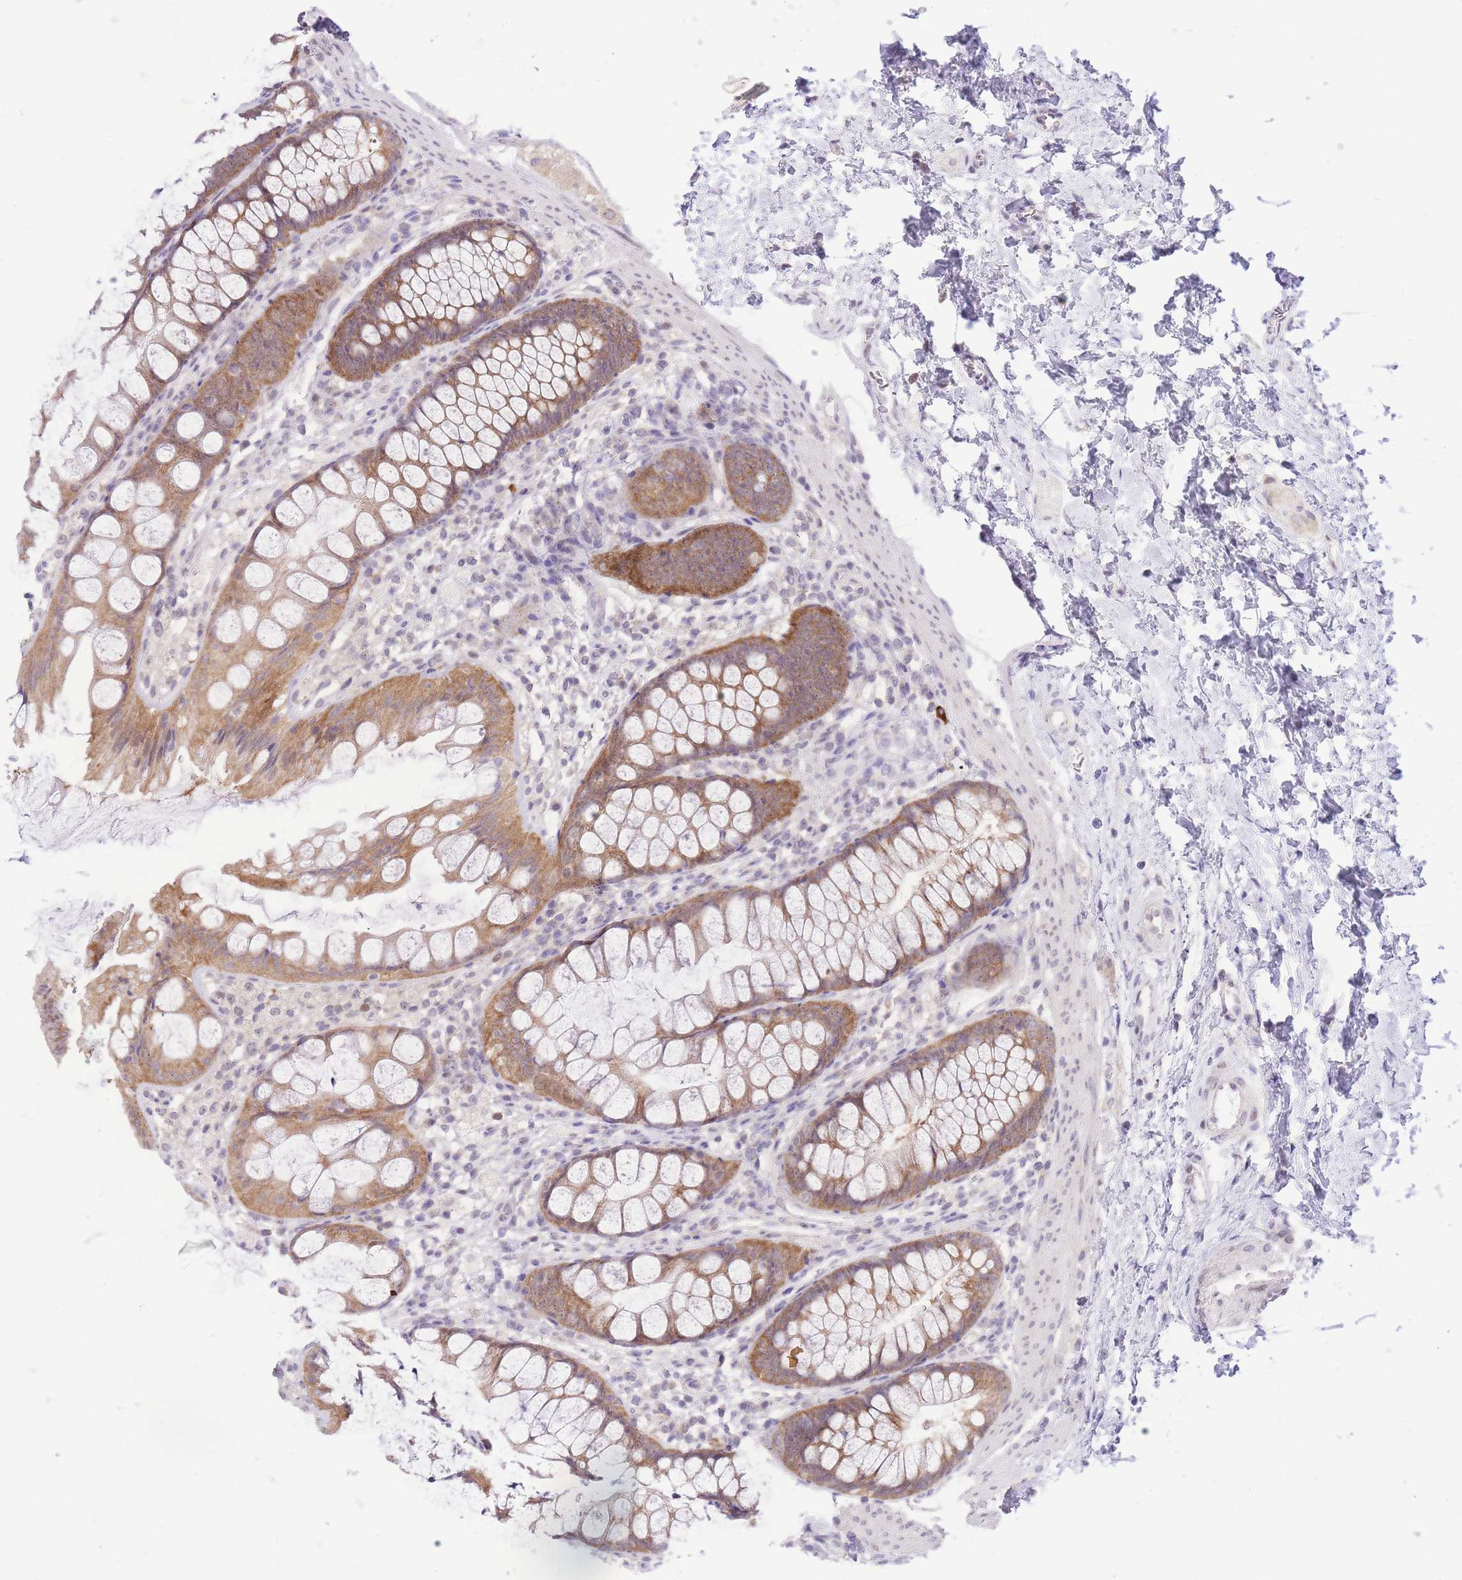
{"staining": {"intensity": "negative", "quantity": "none", "location": "none"}, "tissue": "colon", "cell_type": "Endothelial cells", "image_type": "normal", "snomed": [{"axis": "morphology", "description": "Normal tissue, NOS"}, {"axis": "topography", "description": "Colon"}], "caption": "Immunohistochemistry image of unremarkable colon: human colon stained with DAB (3,3'-diaminobenzidine) displays no significant protein expression in endothelial cells.", "gene": "STK39", "patient": {"sex": "female", "age": 62}}